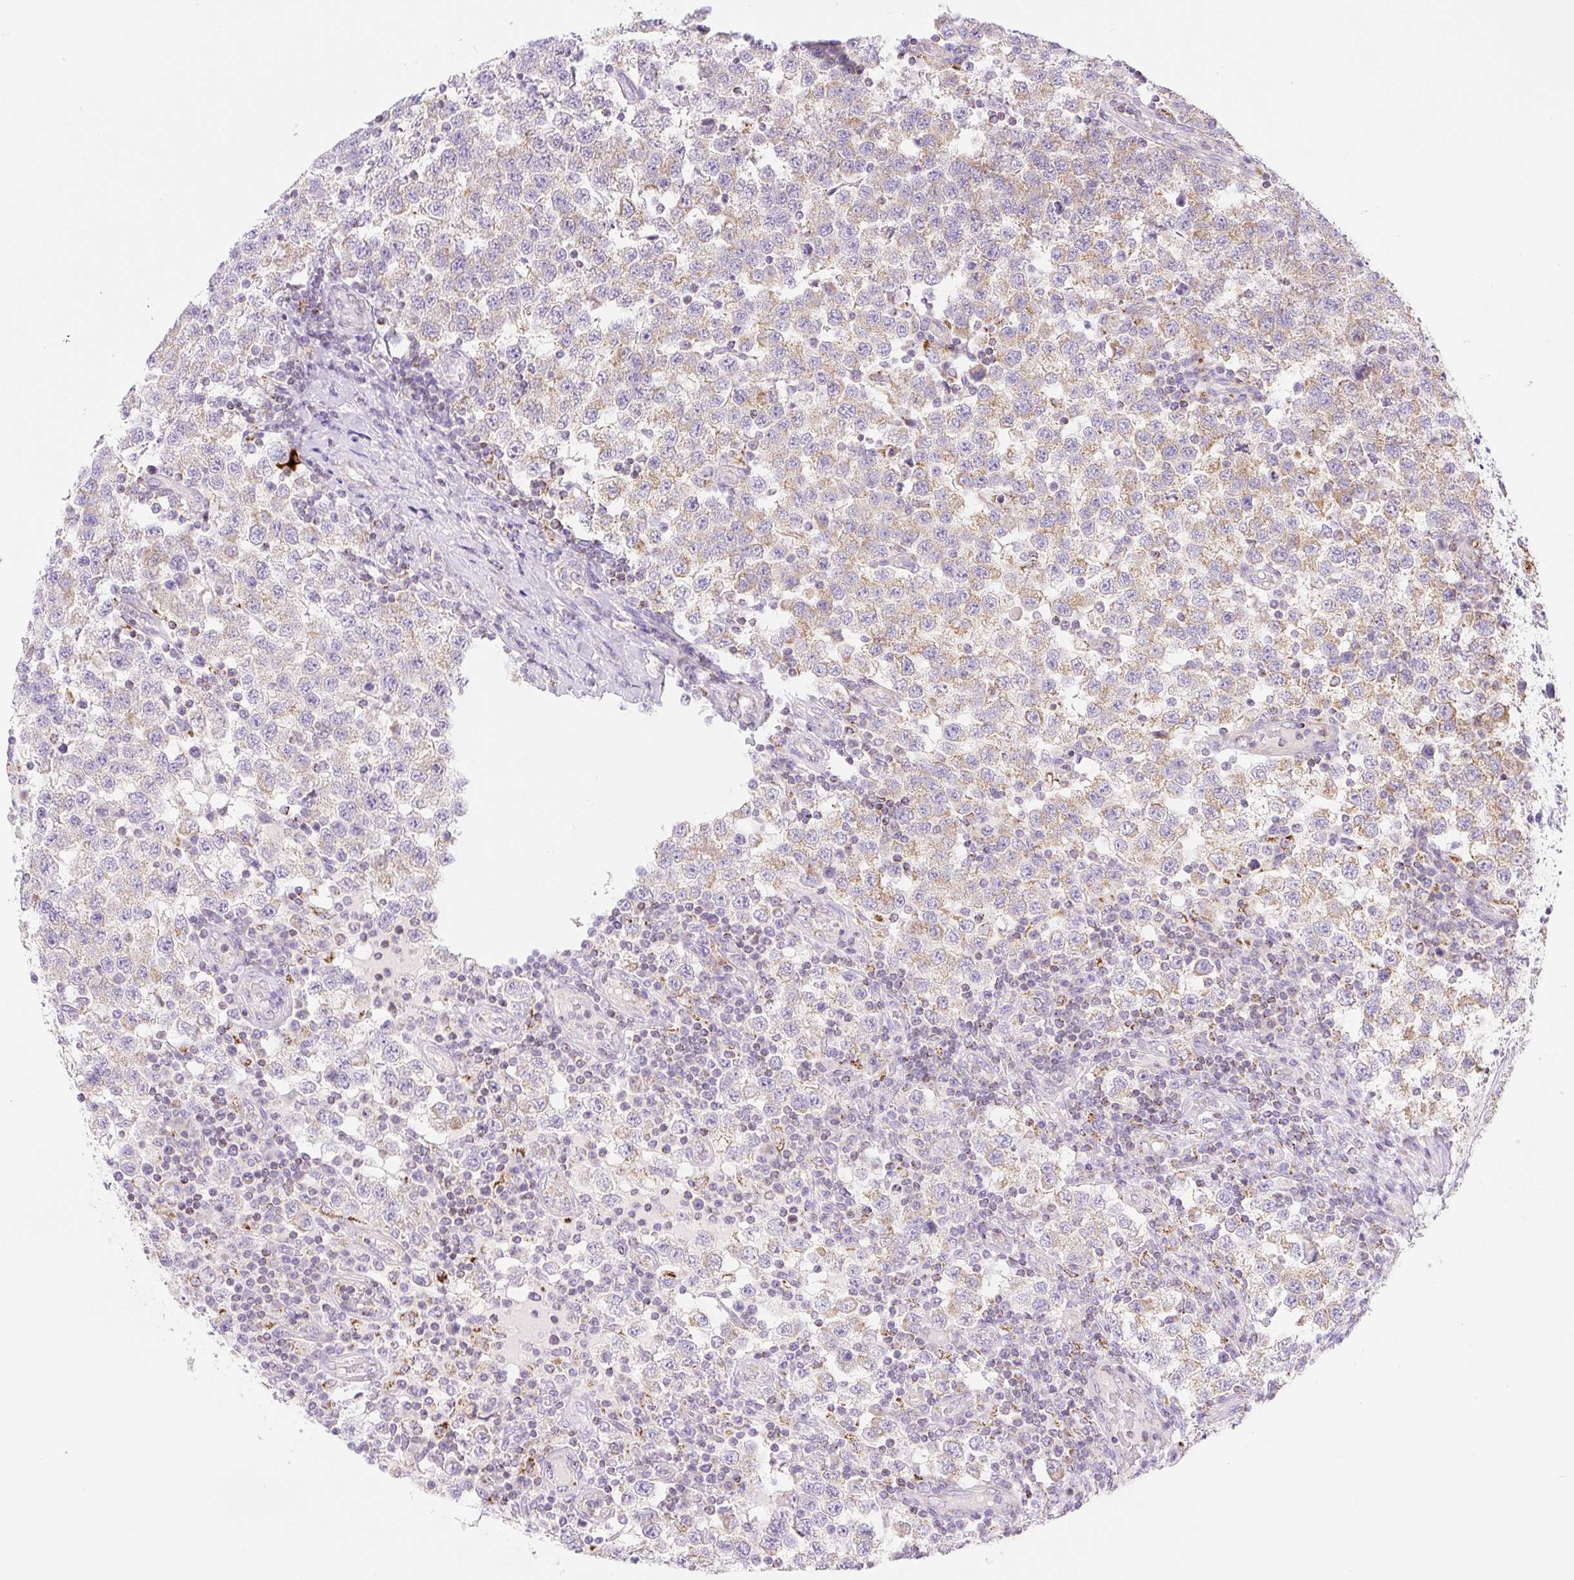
{"staining": {"intensity": "weak", "quantity": ">75%", "location": "cytoplasmic/membranous"}, "tissue": "testis cancer", "cell_type": "Tumor cells", "image_type": "cancer", "snomed": [{"axis": "morphology", "description": "Seminoma, NOS"}, {"axis": "topography", "description": "Testis"}], "caption": "Immunohistochemistry of testis cancer demonstrates low levels of weak cytoplasmic/membranous staining in approximately >75% of tumor cells. (DAB (3,3'-diaminobenzidine) = brown stain, brightfield microscopy at high magnification).", "gene": "FOCAD", "patient": {"sex": "male", "age": 34}}